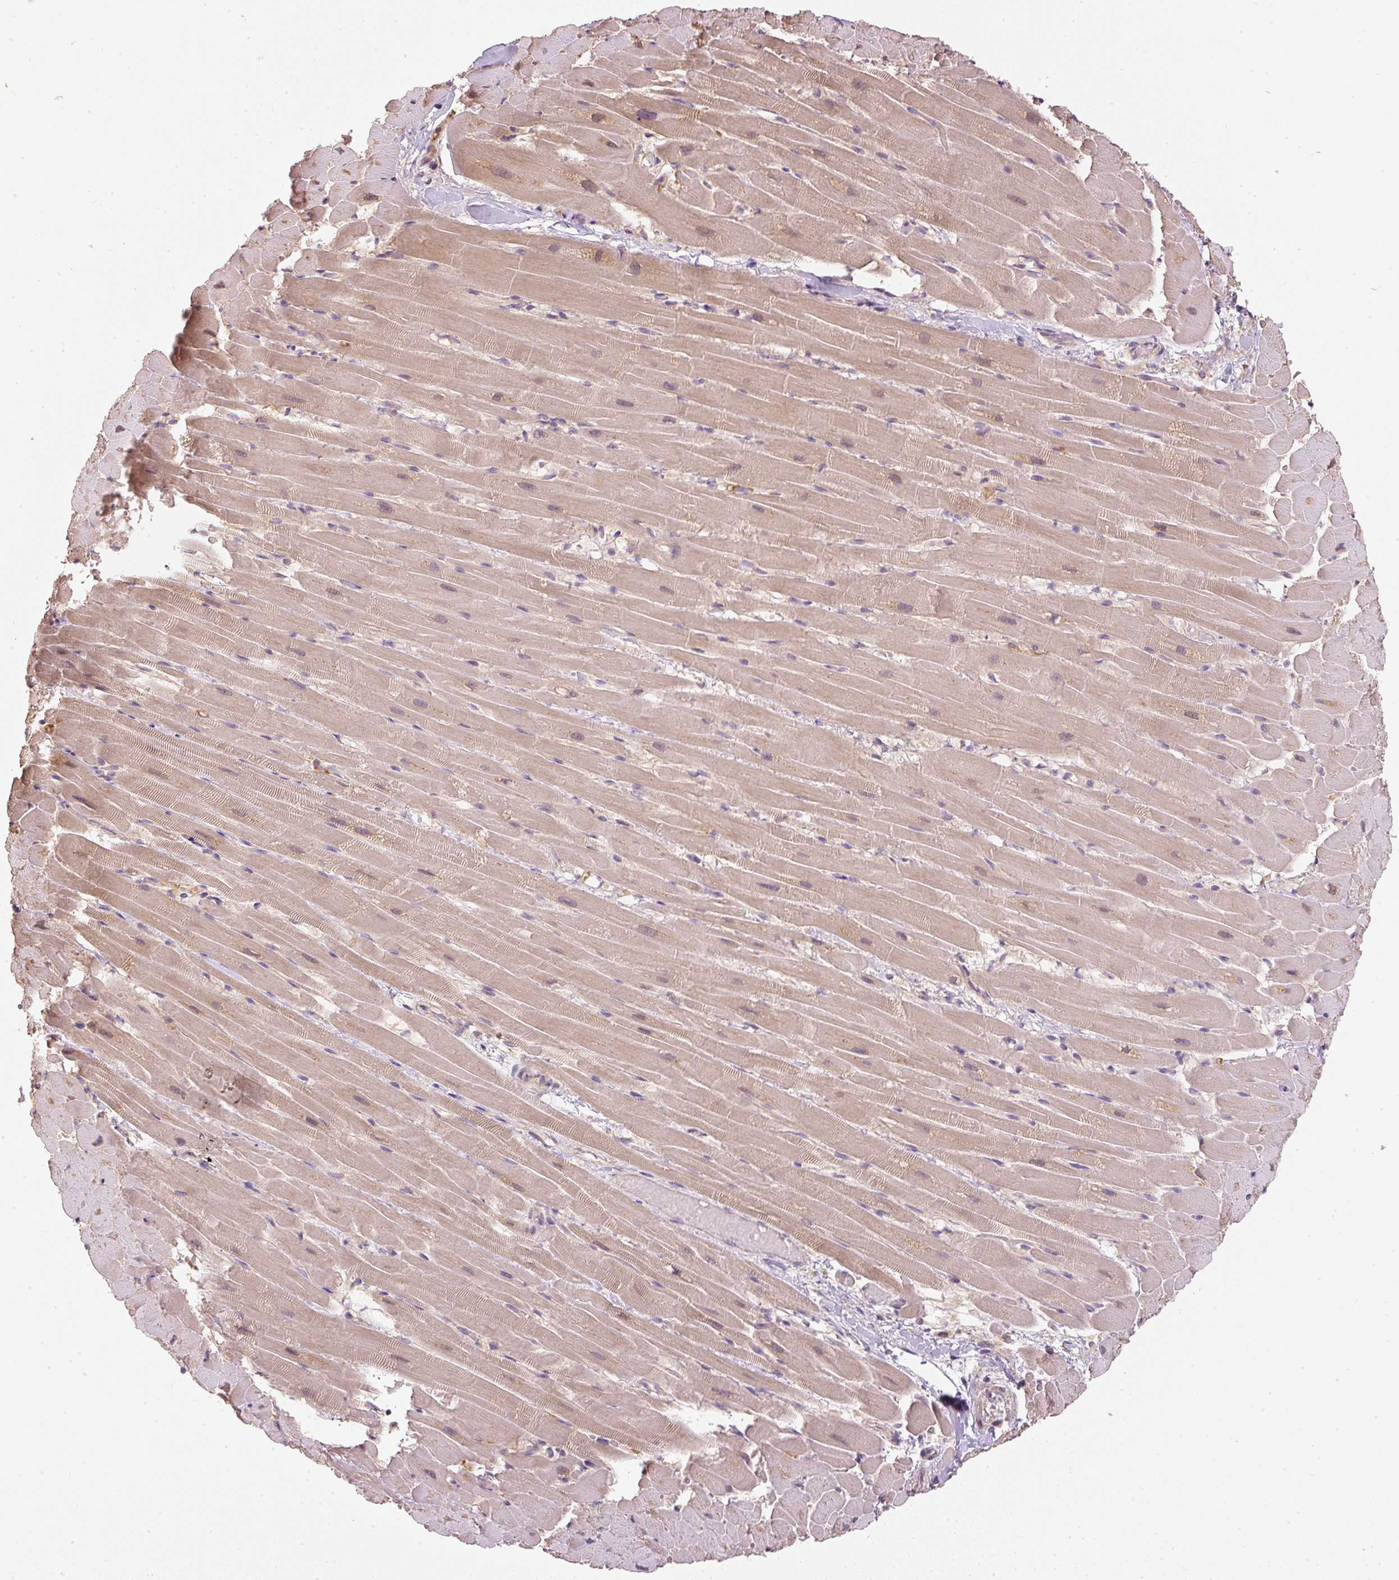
{"staining": {"intensity": "weak", "quantity": ">75%", "location": "cytoplasmic/membranous"}, "tissue": "heart muscle", "cell_type": "Cardiomyocytes", "image_type": "normal", "snomed": [{"axis": "morphology", "description": "Normal tissue, NOS"}, {"axis": "topography", "description": "Heart"}], "caption": "Brown immunohistochemical staining in benign human heart muscle exhibits weak cytoplasmic/membranous expression in about >75% of cardiomyocytes.", "gene": "CTTNBP2", "patient": {"sex": "male", "age": 37}}